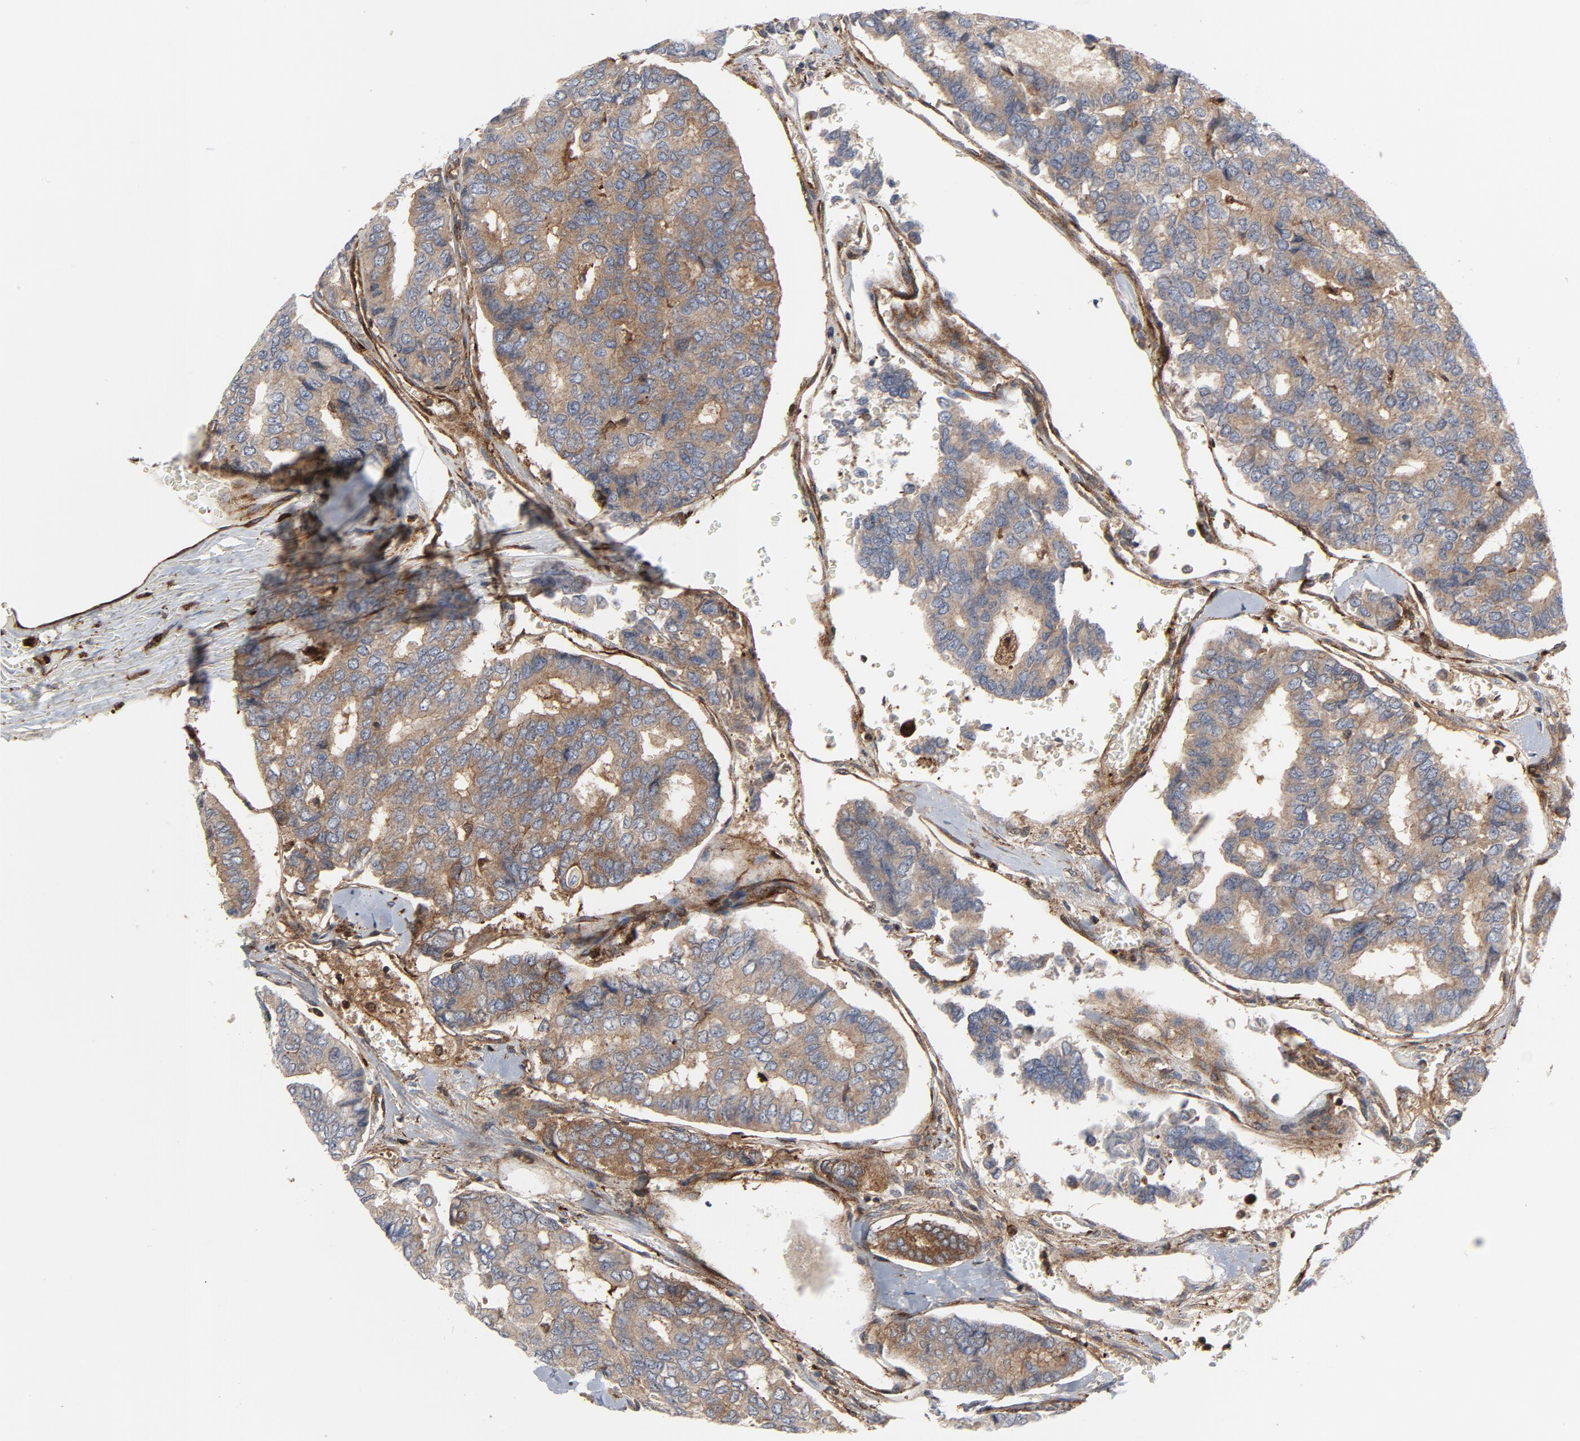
{"staining": {"intensity": "moderate", "quantity": ">75%", "location": "cytoplasmic/membranous"}, "tissue": "thyroid cancer", "cell_type": "Tumor cells", "image_type": "cancer", "snomed": [{"axis": "morphology", "description": "Papillary adenocarcinoma, NOS"}, {"axis": "topography", "description": "Thyroid gland"}], "caption": "Human papillary adenocarcinoma (thyroid) stained for a protein (brown) demonstrates moderate cytoplasmic/membranous positive expression in about >75% of tumor cells.", "gene": "YES1", "patient": {"sex": "female", "age": 35}}